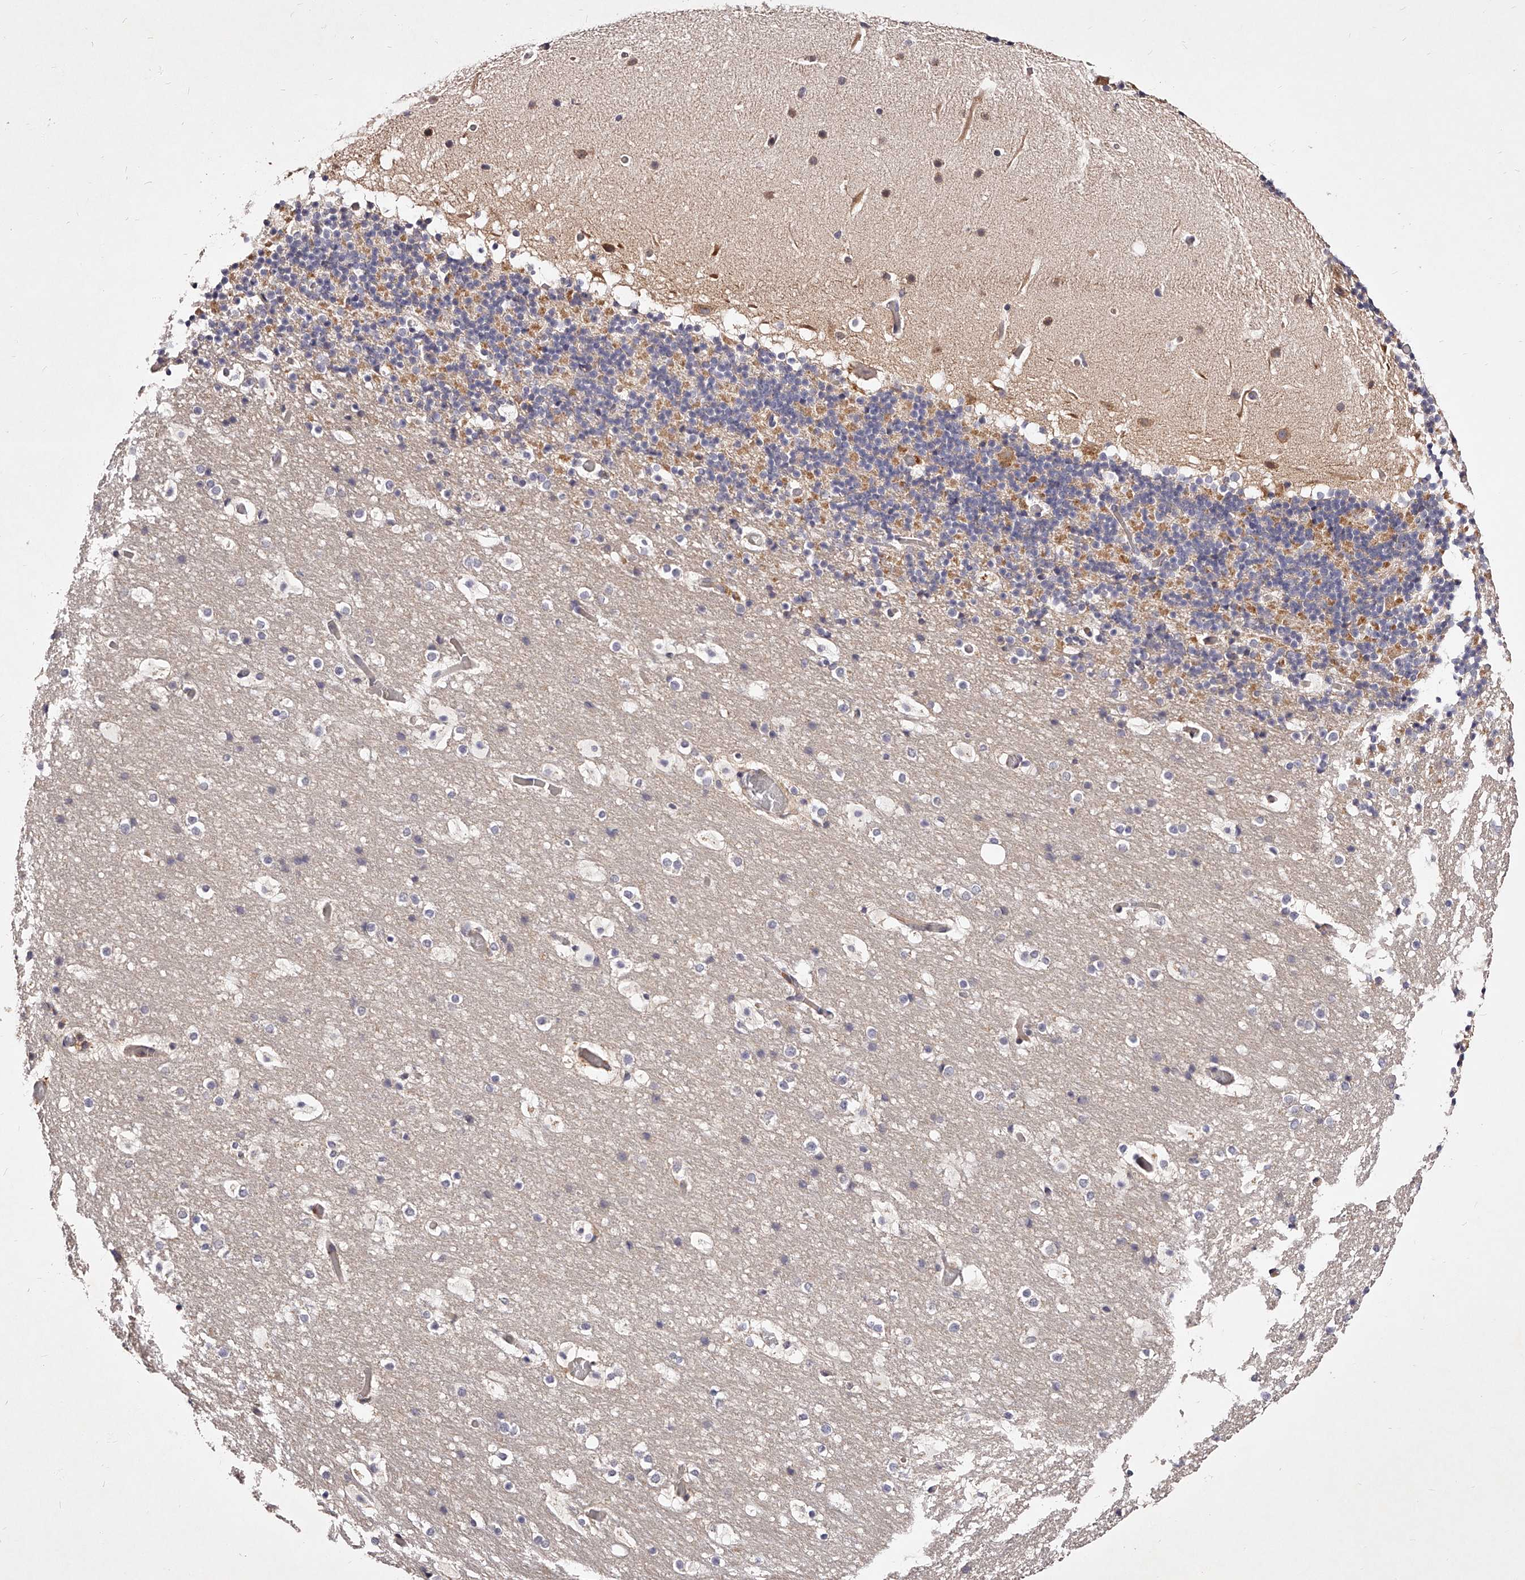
{"staining": {"intensity": "weak", "quantity": "<25%", "location": "cytoplasmic/membranous"}, "tissue": "cerebellum", "cell_type": "Cells in granular layer", "image_type": "normal", "snomed": [{"axis": "morphology", "description": "Normal tissue, NOS"}, {"axis": "topography", "description": "Cerebellum"}], "caption": "Unremarkable cerebellum was stained to show a protein in brown. There is no significant staining in cells in granular layer.", "gene": "PHACTR1", "patient": {"sex": "male", "age": 57}}